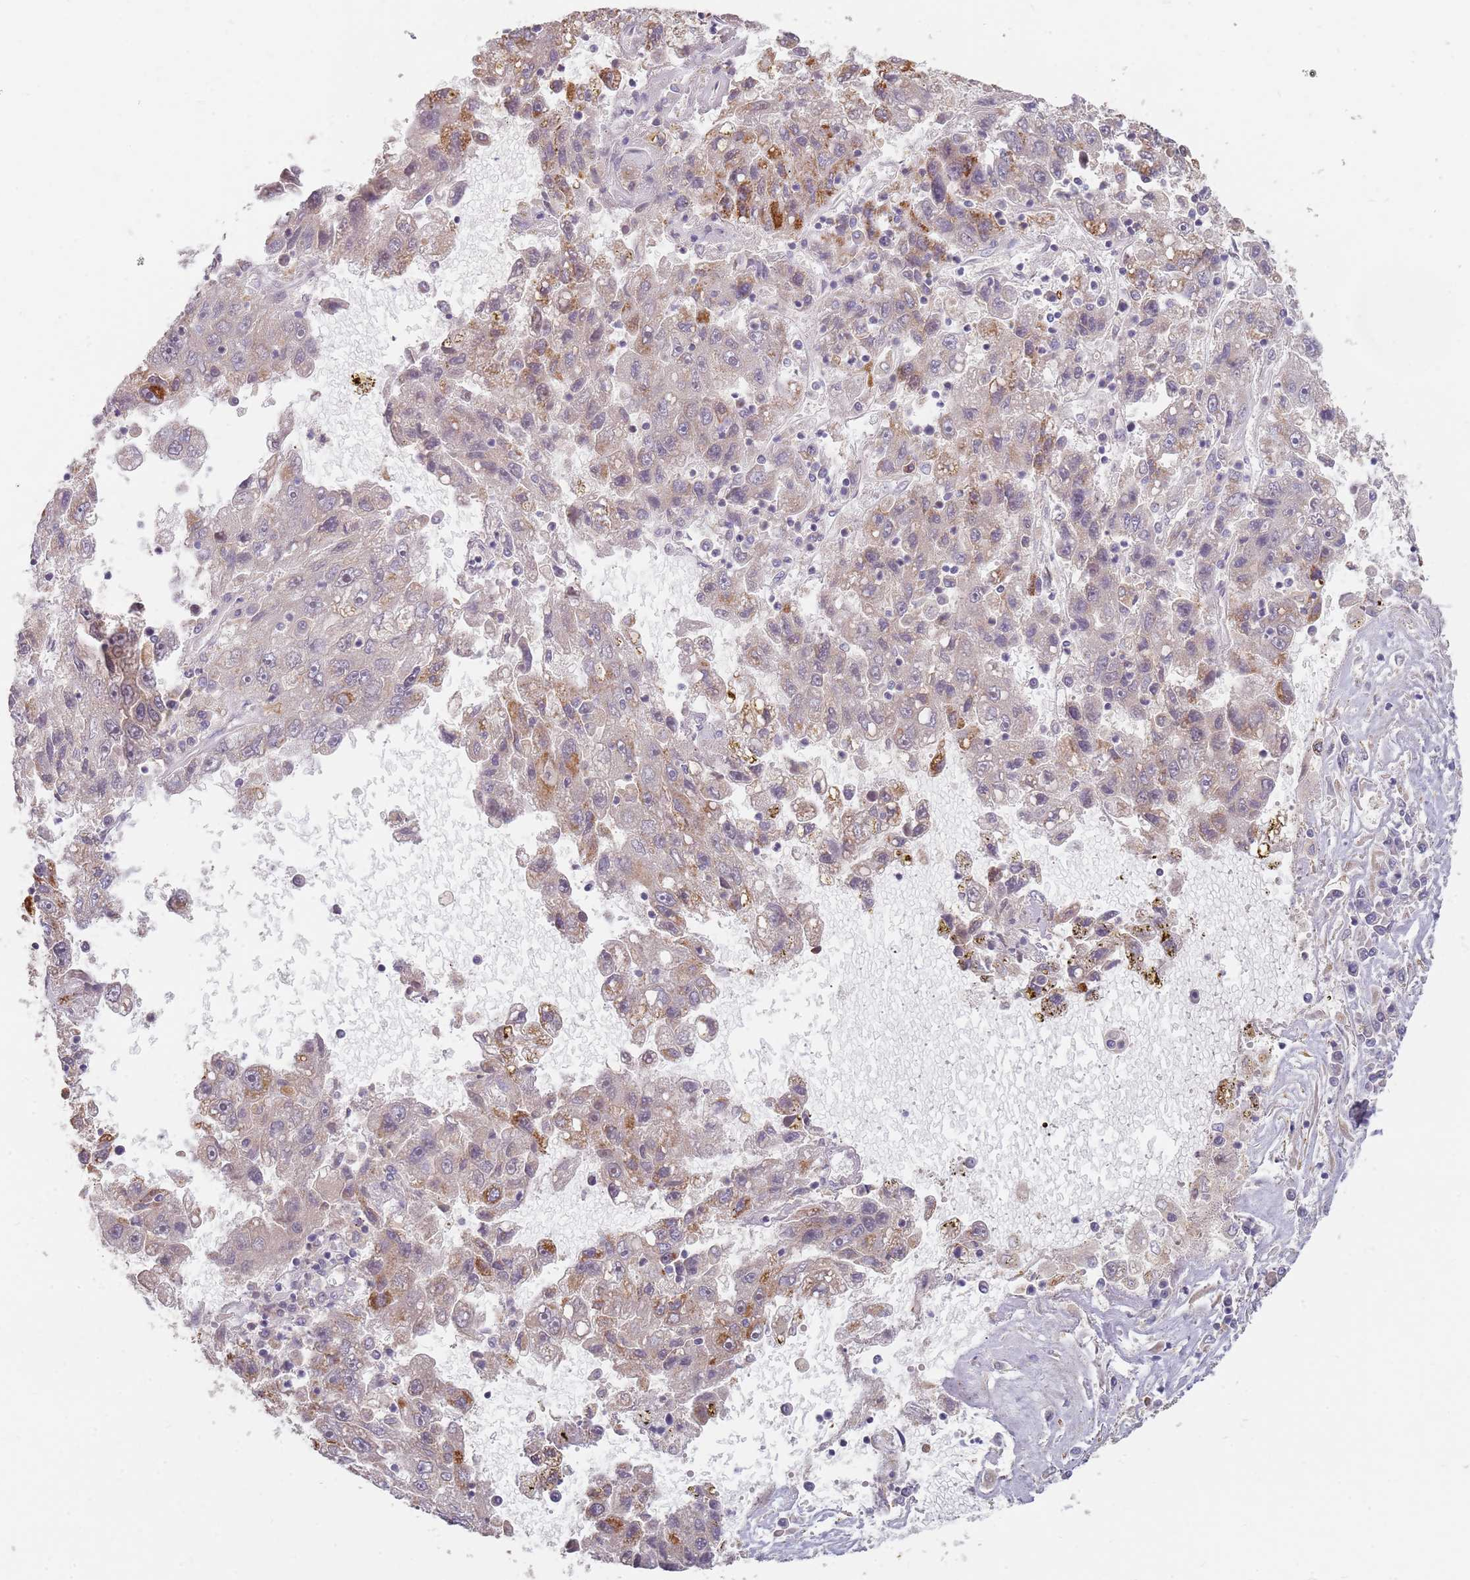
{"staining": {"intensity": "moderate", "quantity": "<25%", "location": "cytoplasmic/membranous"}, "tissue": "liver cancer", "cell_type": "Tumor cells", "image_type": "cancer", "snomed": [{"axis": "morphology", "description": "Carcinoma, Hepatocellular, NOS"}, {"axis": "topography", "description": "Liver"}], "caption": "Liver hepatocellular carcinoma stained with IHC reveals moderate cytoplasmic/membranous positivity in about <25% of tumor cells. (IHC, brightfield microscopy, high magnification).", "gene": "MPEG1", "patient": {"sex": "male", "age": 49}}